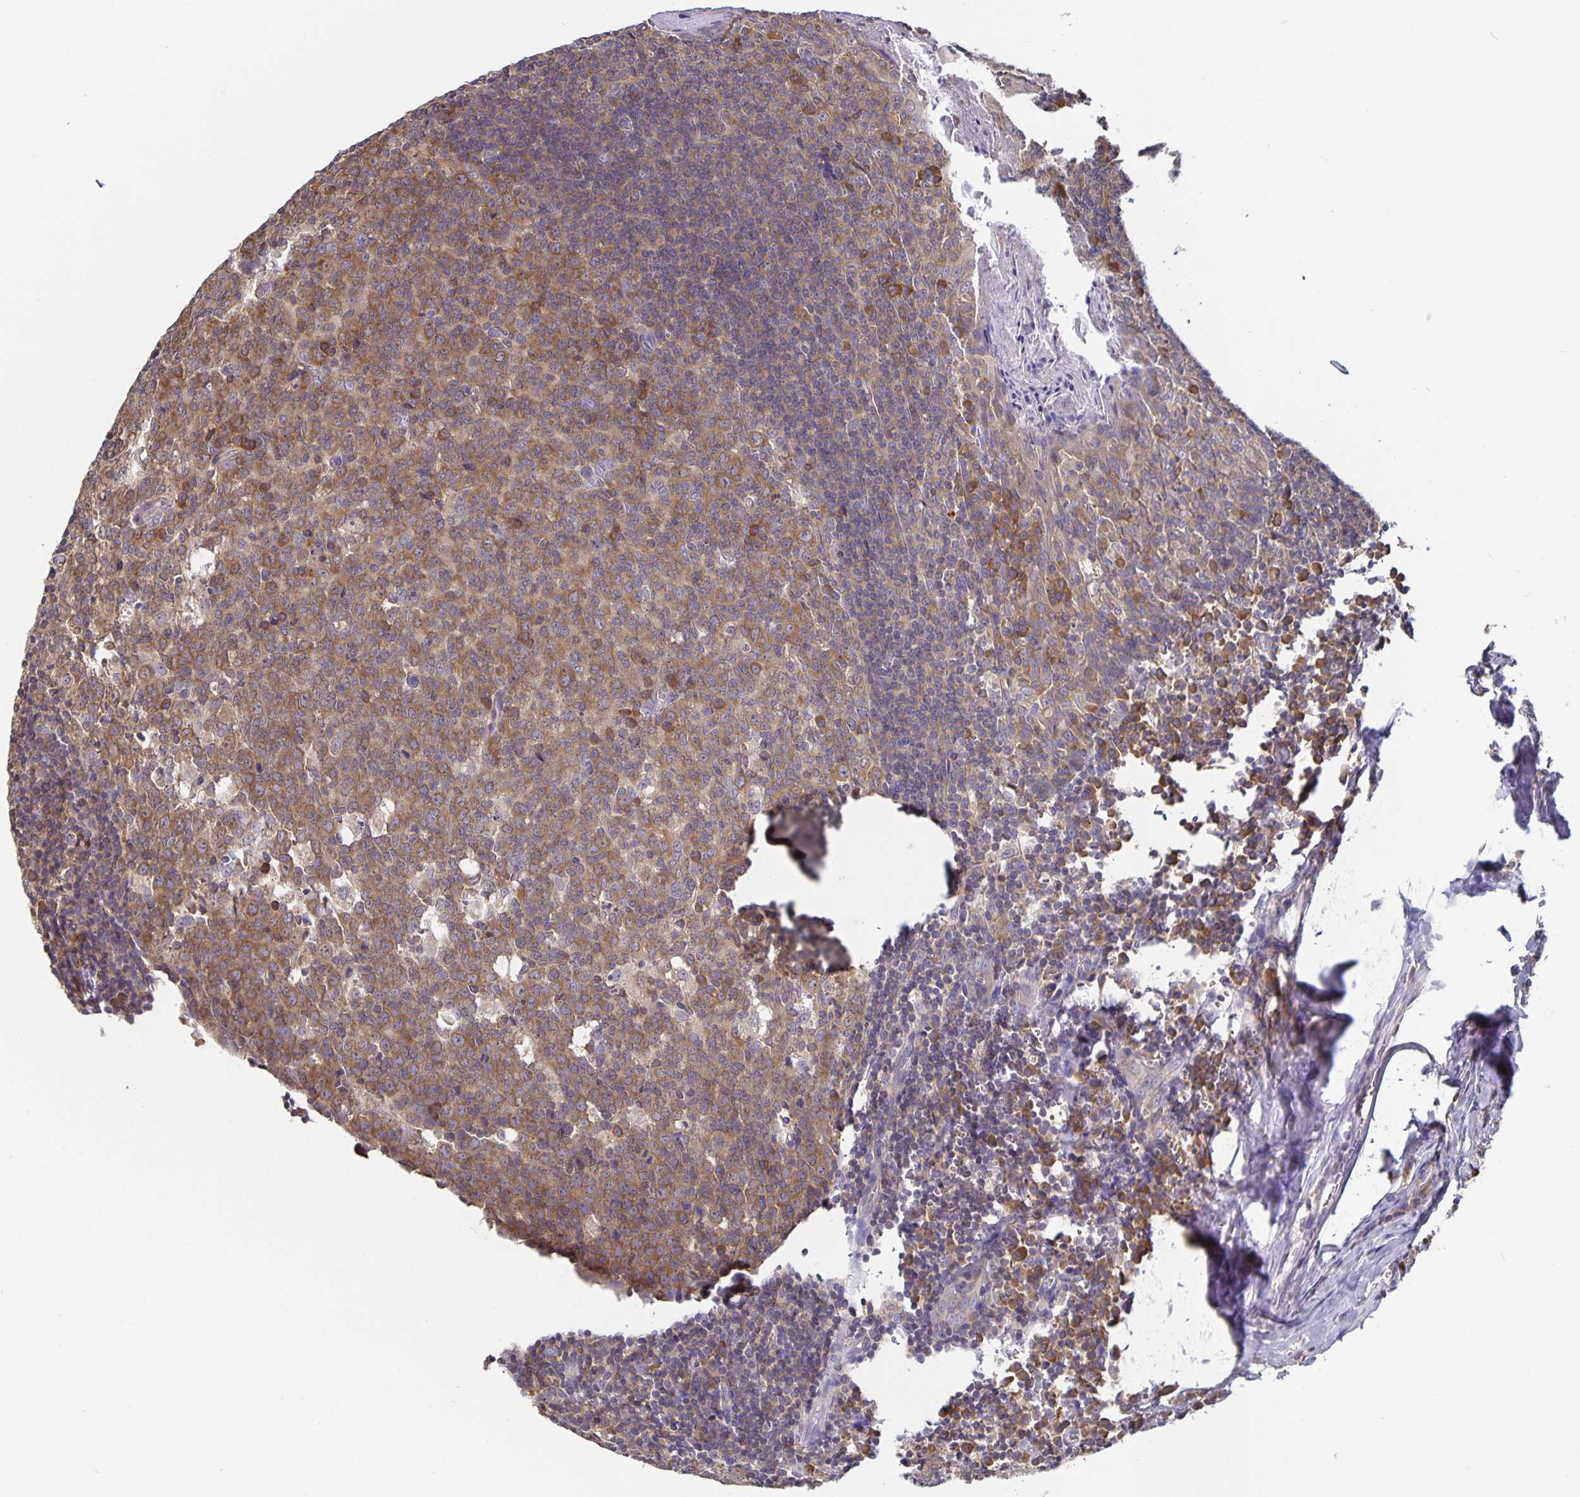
{"staining": {"intensity": "moderate", "quantity": ">75%", "location": "cytoplasmic/membranous"}, "tissue": "tonsil", "cell_type": "Germinal center cells", "image_type": "normal", "snomed": [{"axis": "morphology", "description": "Normal tissue, NOS"}, {"axis": "topography", "description": "Tonsil"}], "caption": "Immunohistochemical staining of unremarkable tonsil demonstrates moderate cytoplasmic/membranous protein positivity in about >75% of germinal center cells.", "gene": "FEM1C", "patient": {"sex": "male", "age": 27}}